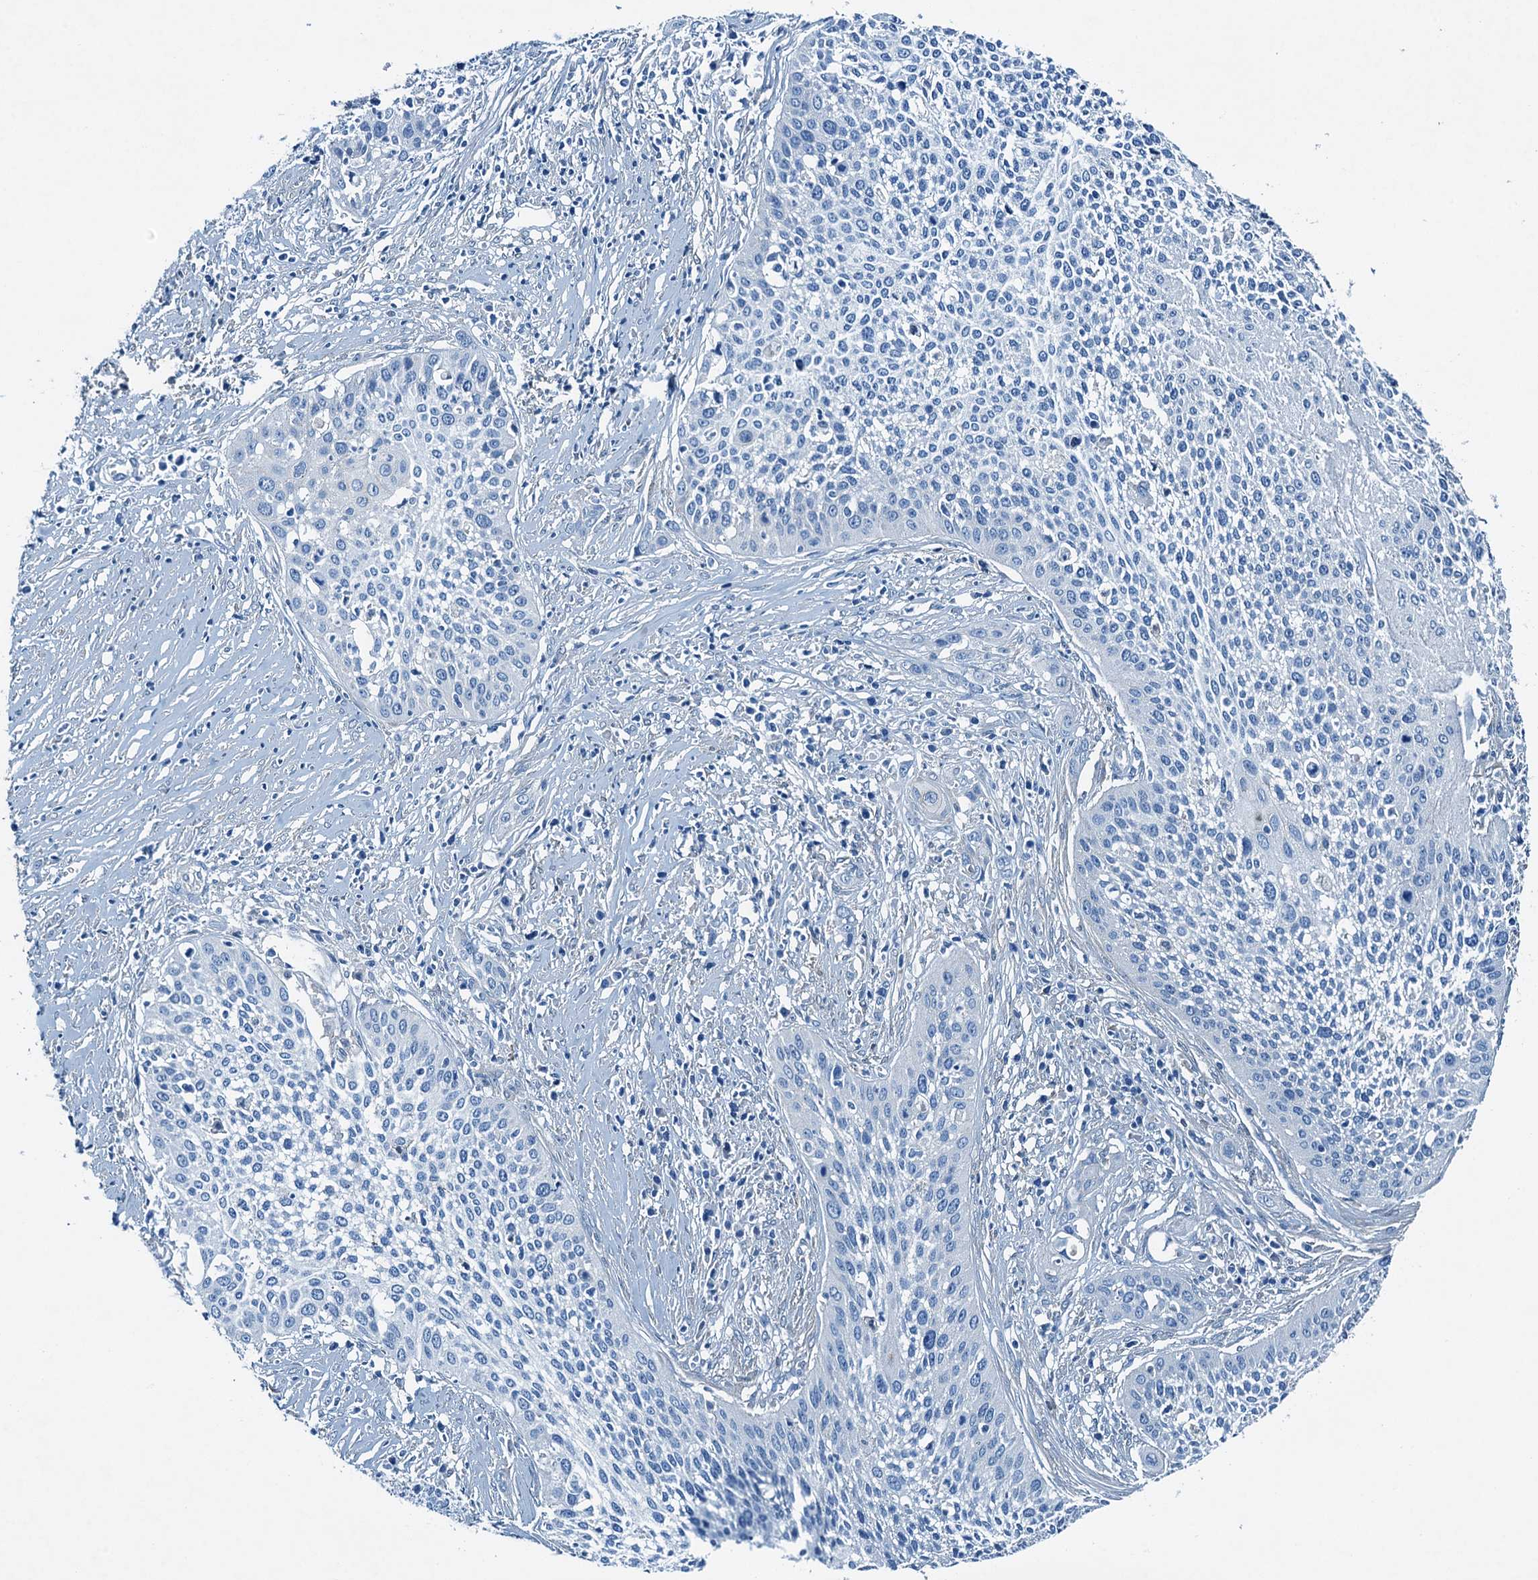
{"staining": {"intensity": "negative", "quantity": "none", "location": "none"}, "tissue": "cervical cancer", "cell_type": "Tumor cells", "image_type": "cancer", "snomed": [{"axis": "morphology", "description": "Squamous cell carcinoma, NOS"}, {"axis": "topography", "description": "Cervix"}], "caption": "IHC photomicrograph of neoplastic tissue: human cervical squamous cell carcinoma stained with DAB (3,3'-diaminobenzidine) reveals no significant protein staining in tumor cells. (Stains: DAB (3,3'-diaminobenzidine) immunohistochemistry with hematoxylin counter stain, Microscopy: brightfield microscopy at high magnification).", "gene": "RAB3IL1", "patient": {"sex": "female", "age": 34}}